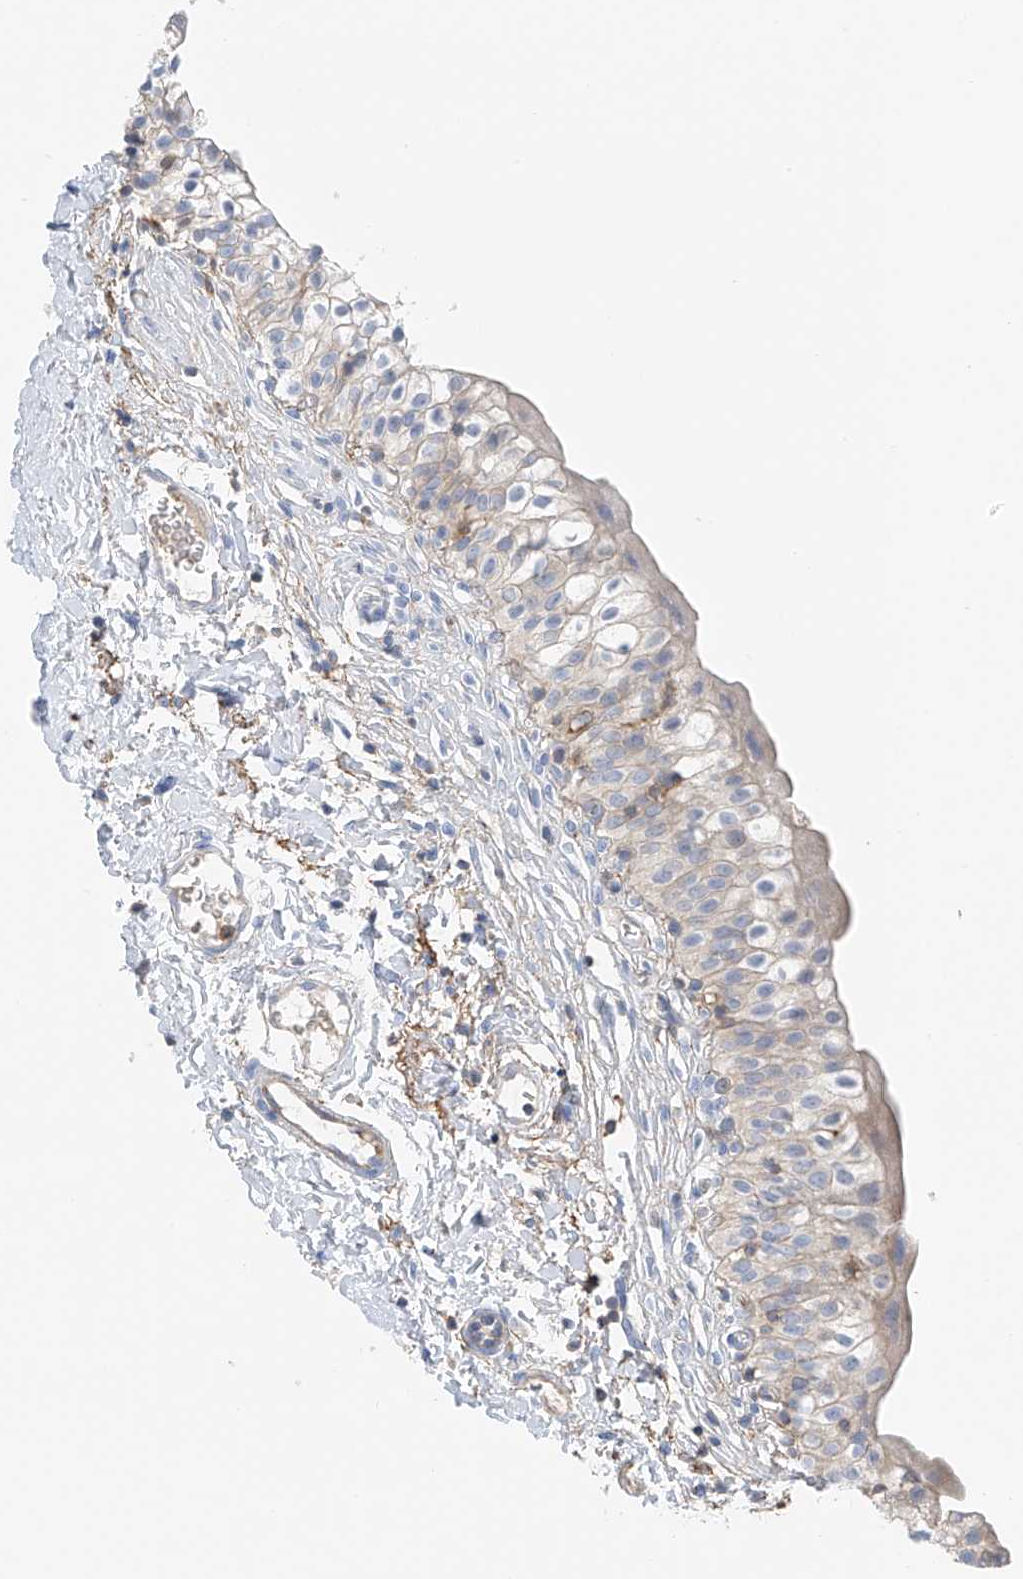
{"staining": {"intensity": "weak", "quantity": "<25%", "location": "cytoplasmic/membranous"}, "tissue": "urinary bladder", "cell_type": "Urothelial cells", "image_type": "normal", "snomed": [{"axis": "morphology", "description": "Normal tissue, NOS"}, {"axis": "topography", "description": "Urinary bladder"}], "caption": "A high-resolution micrograph shows immunohistochemistry staining of normal urinary bladder, which demonstrates no significant positivity in urothelial cells.", "gene": "NALCN", "patient": {"sex": "male", "age": 55}}